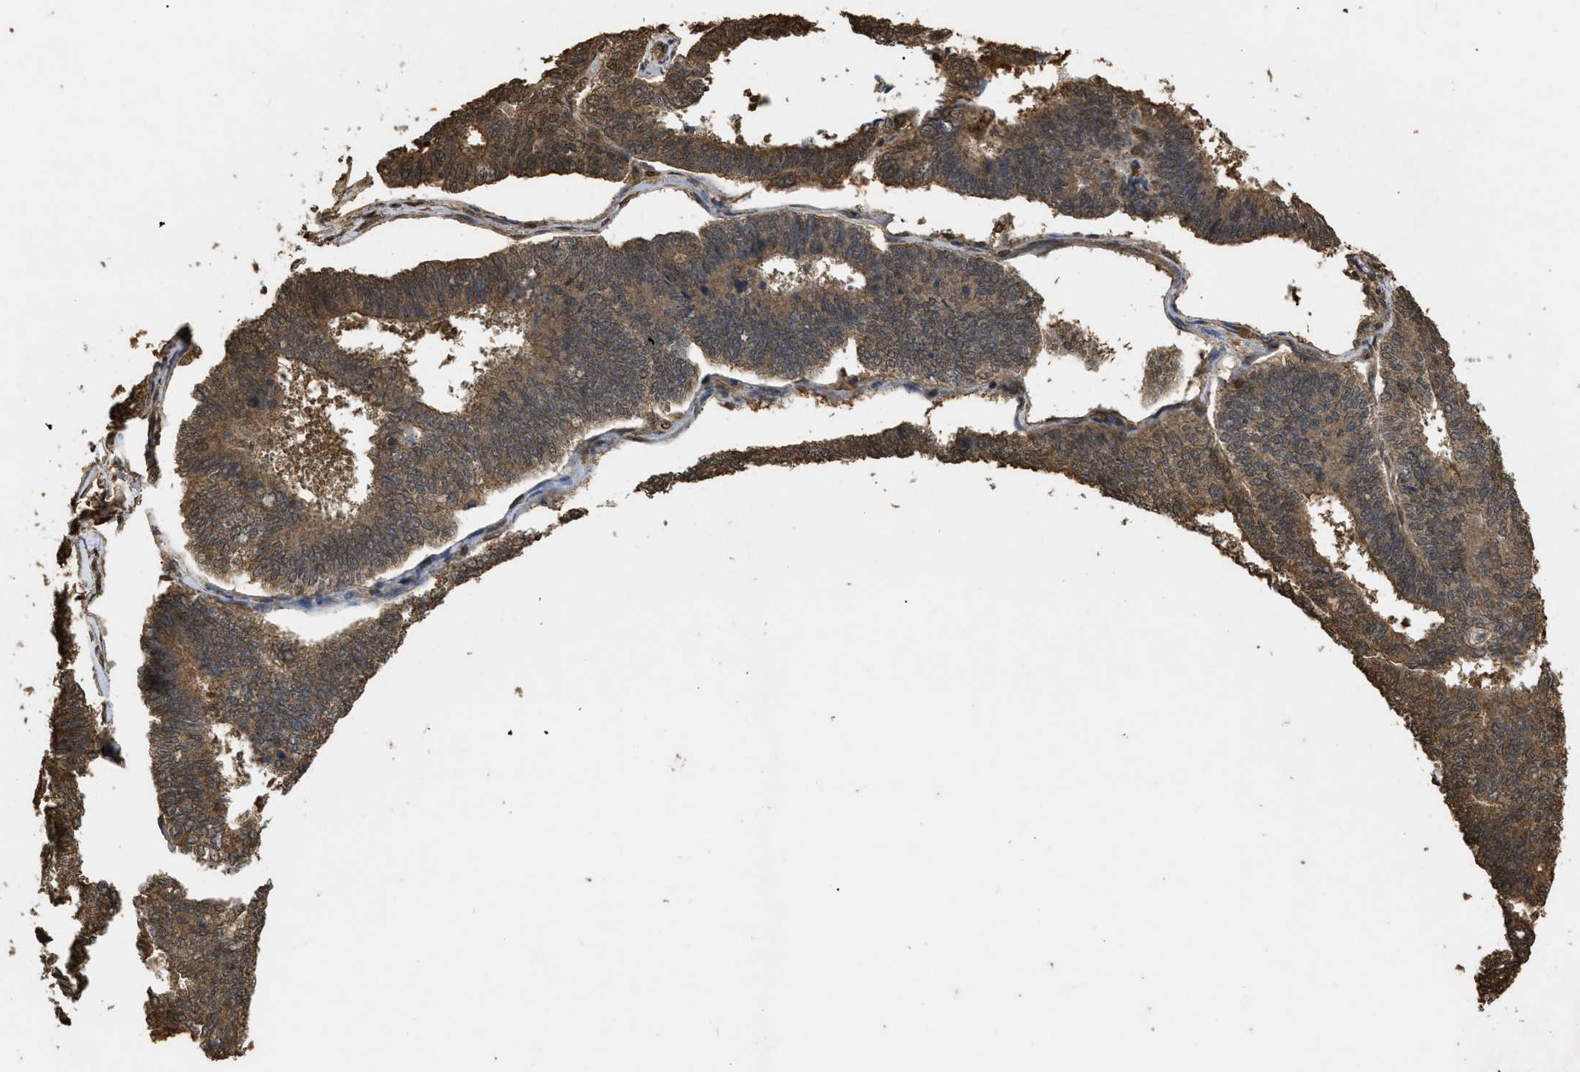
{"staining": {"intensity": "moderate", "quantity": ">75%", "location": "cytoplasmic/membranous"}, "tissue": "endometrial cancer", "cell_type": "Tumor cells", "image_type": "cancer", "snomed": [{"axis": "morphology", "description": "Adenocarcinoma, NOS"}, {"axis": "topography", "description": "Endometrium"}], "caption": "Tumor cells display medium levels of moderate cytoplasmic/membranous staining in approximately >75% of cells in human endometrial cancer (adenocarcinoma). (DAB = brown stain, brightfield microscopy at high magnification).", "gene": "CALM1", "patient": {"sex": "female", "age": 70}}